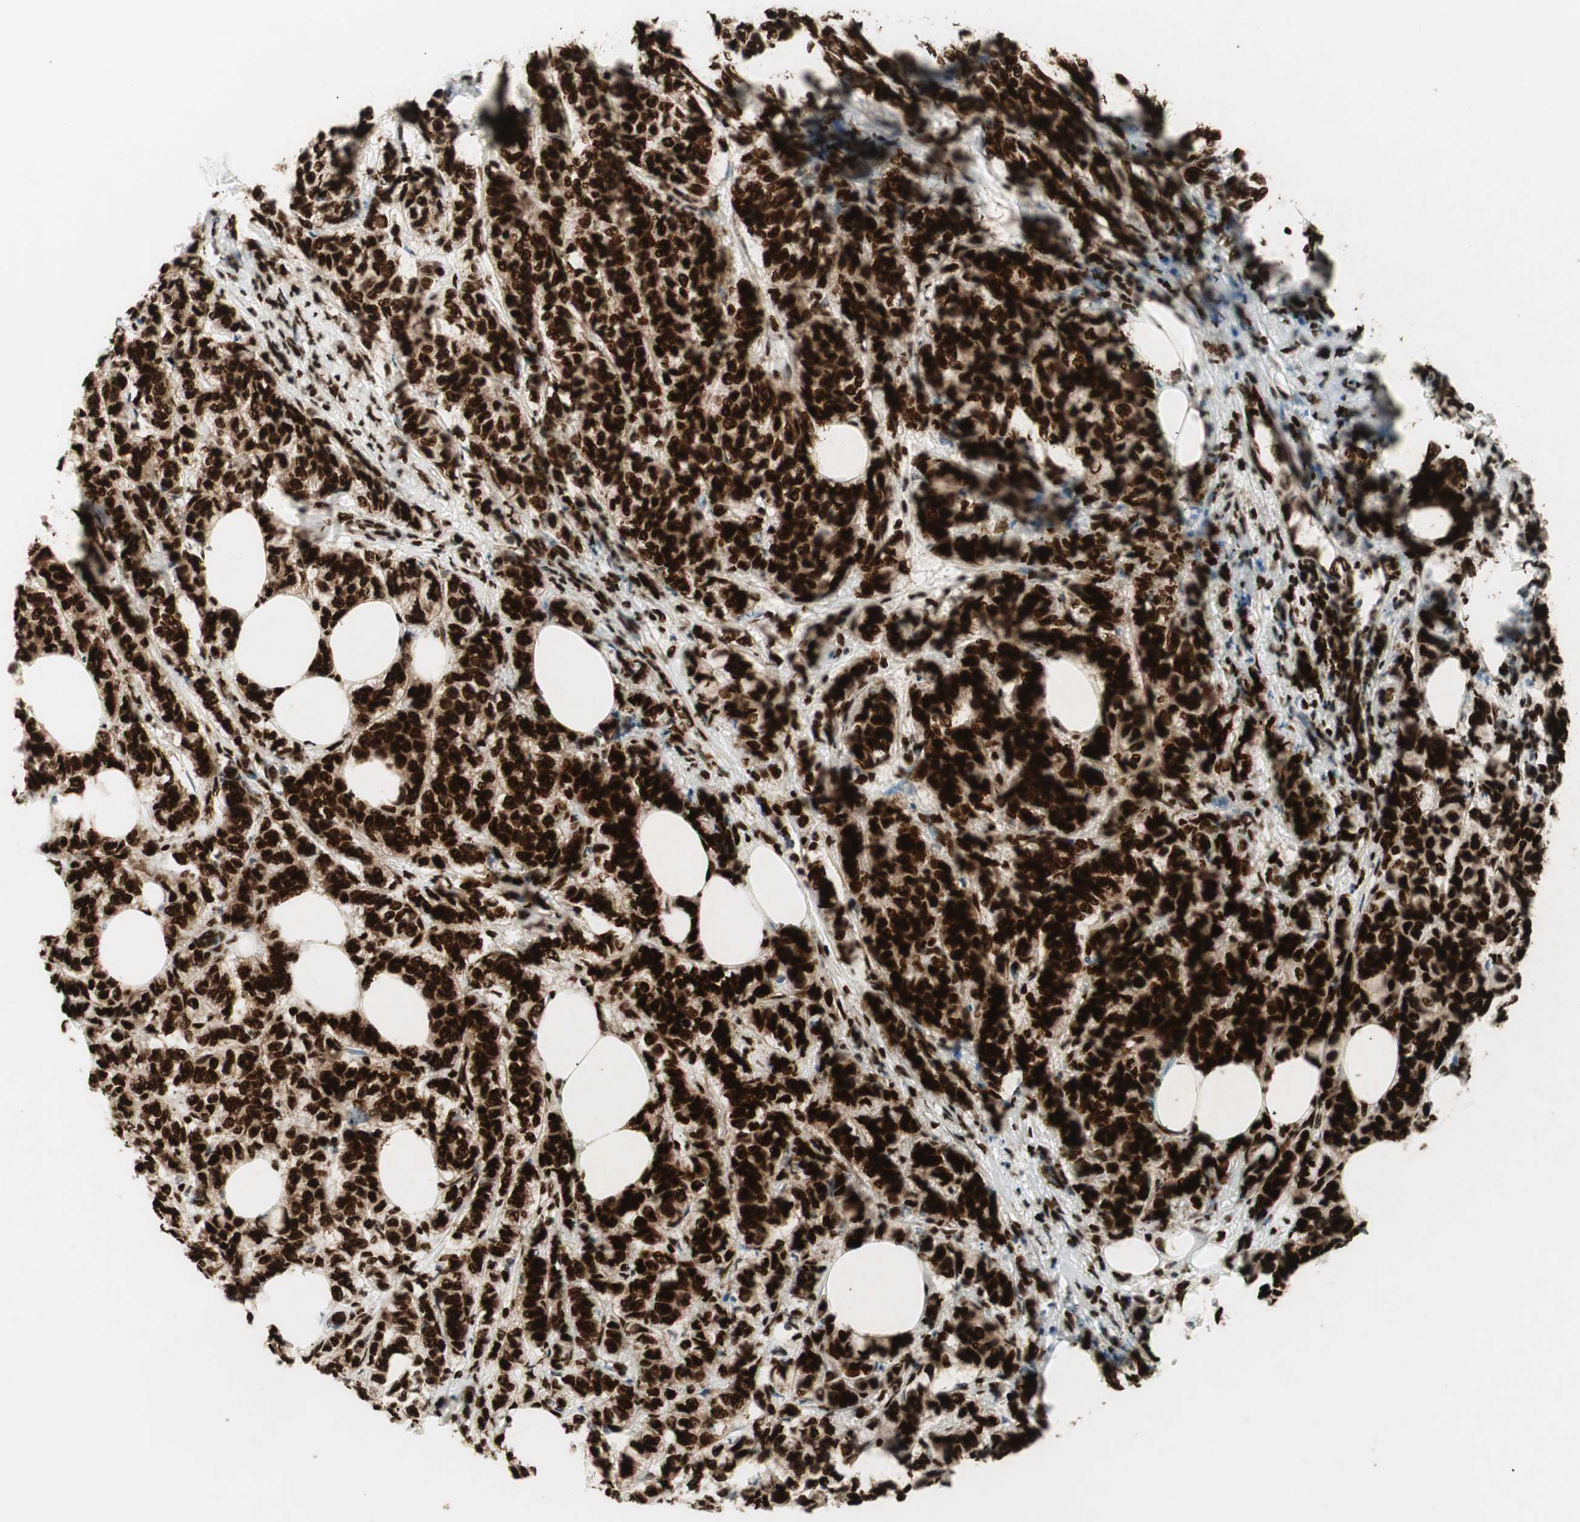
{"staining": {"intensity": "strong", "quantity": ">75%", "location": "nuclear"}, "tissue": "breast cancer", "cell_type": "Tumor cells", "image_type": "cancer", "snomed": [{"axis": "morphology", "description": "Lobular carcinoma"}, {"axis": "topography", "description": "Breast"}], "caption": "Immunohistochemical staining of breast cancer reveals high levels of strong nuclear protein staining in about >75% of tumor cells.", "gene": "EWSR1", "patient": {"sex": "female", "age": 60}}